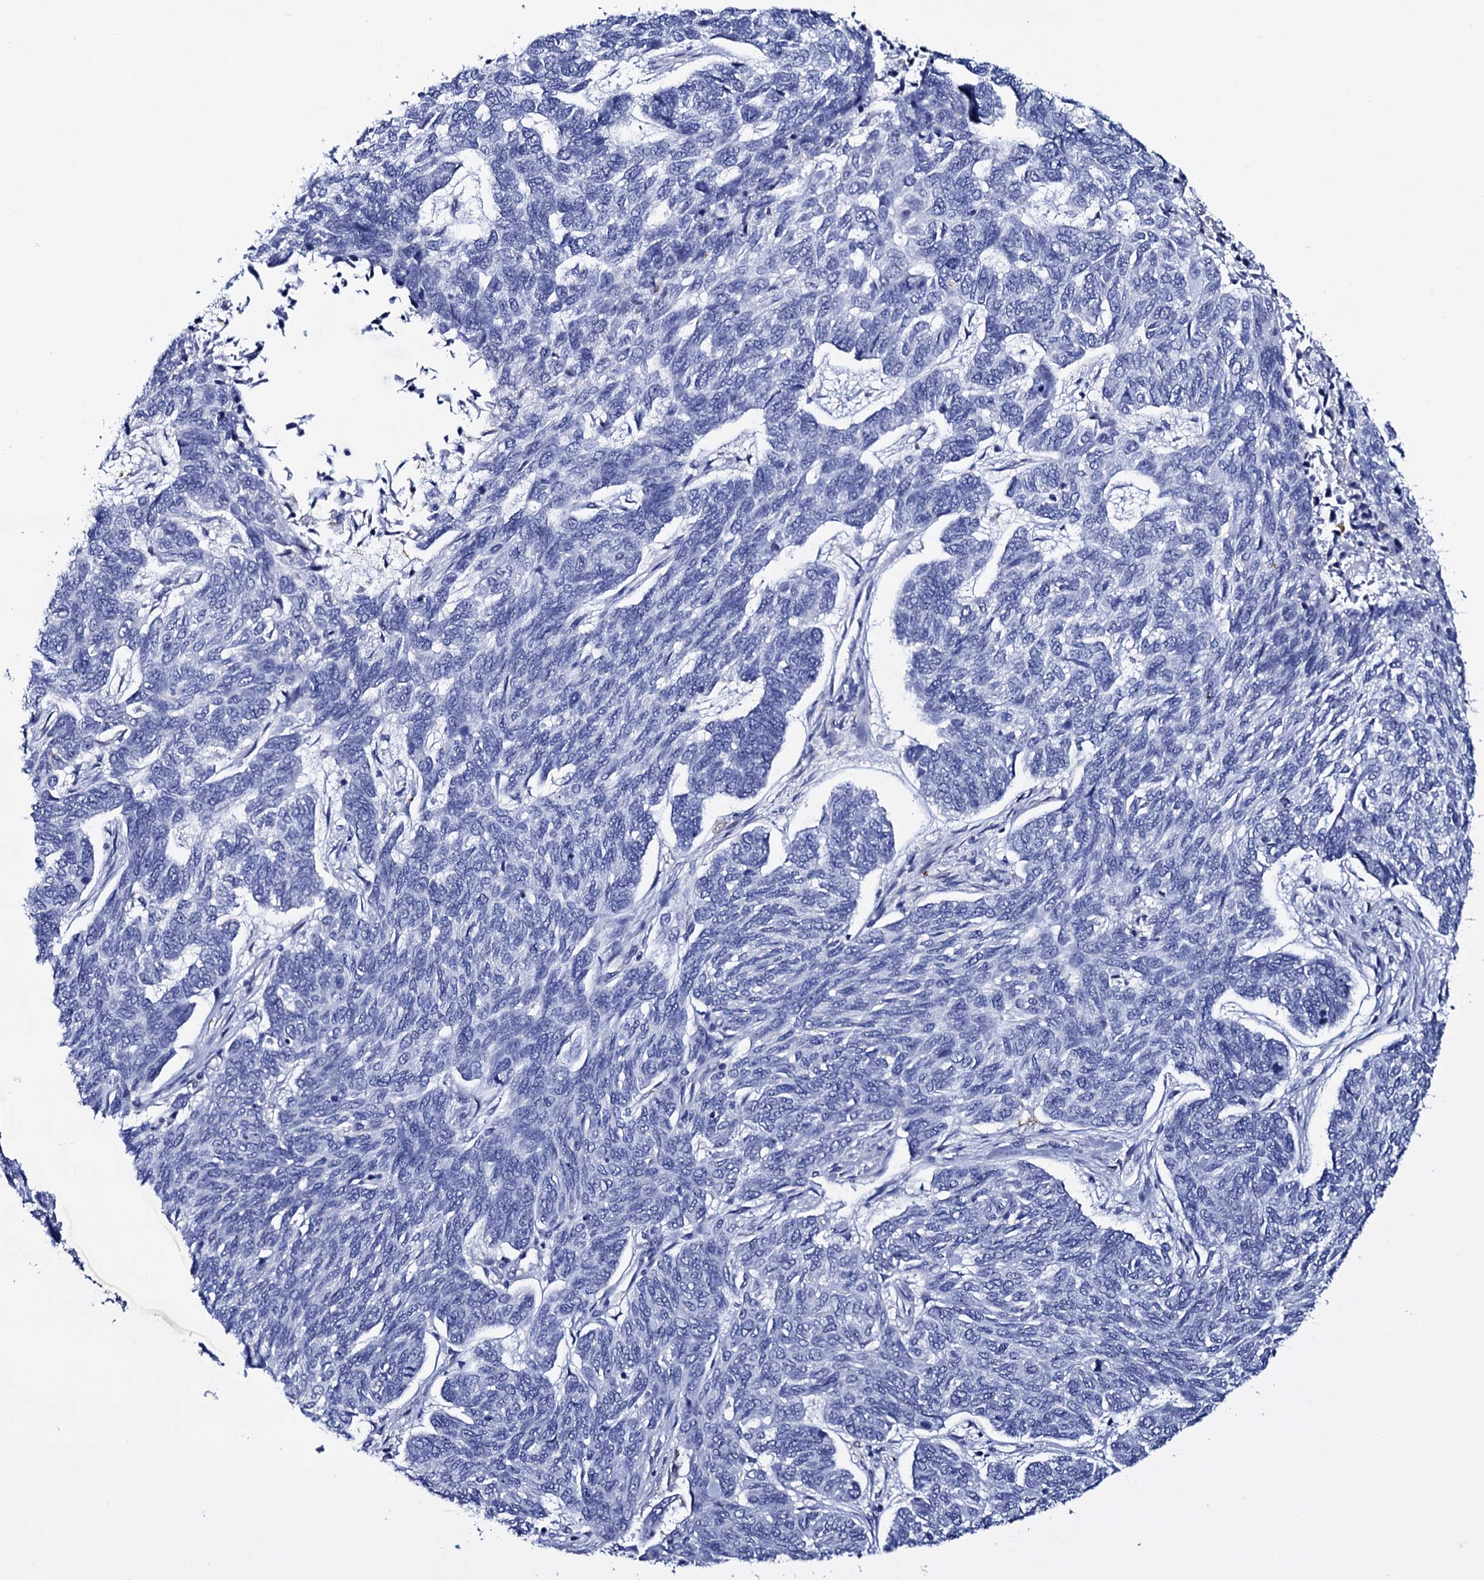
{"staining": {"intensity": "negative", "quantity": "none", "location": "none"}, "tissue": "skin cancer", "cell_type": "Tumor cells", "image_type": "cancer", "snomed": [{"axis": "morphology", "description": "Basal cell carcinoma"}, {"axis": "topography", "description": "Skin"}], "caption": "Protein analysis of skin cancer (basal cell carcinoma) exhibits no significant expression in tumor cells. The staining was performed using DAB to visualize the protein expression in brown, while the nuclei were stained in blue with hematoxylin (Magnification: 20x).", "gene": "ITPRID2", "patient": {"sex": "female", "age": 65}}